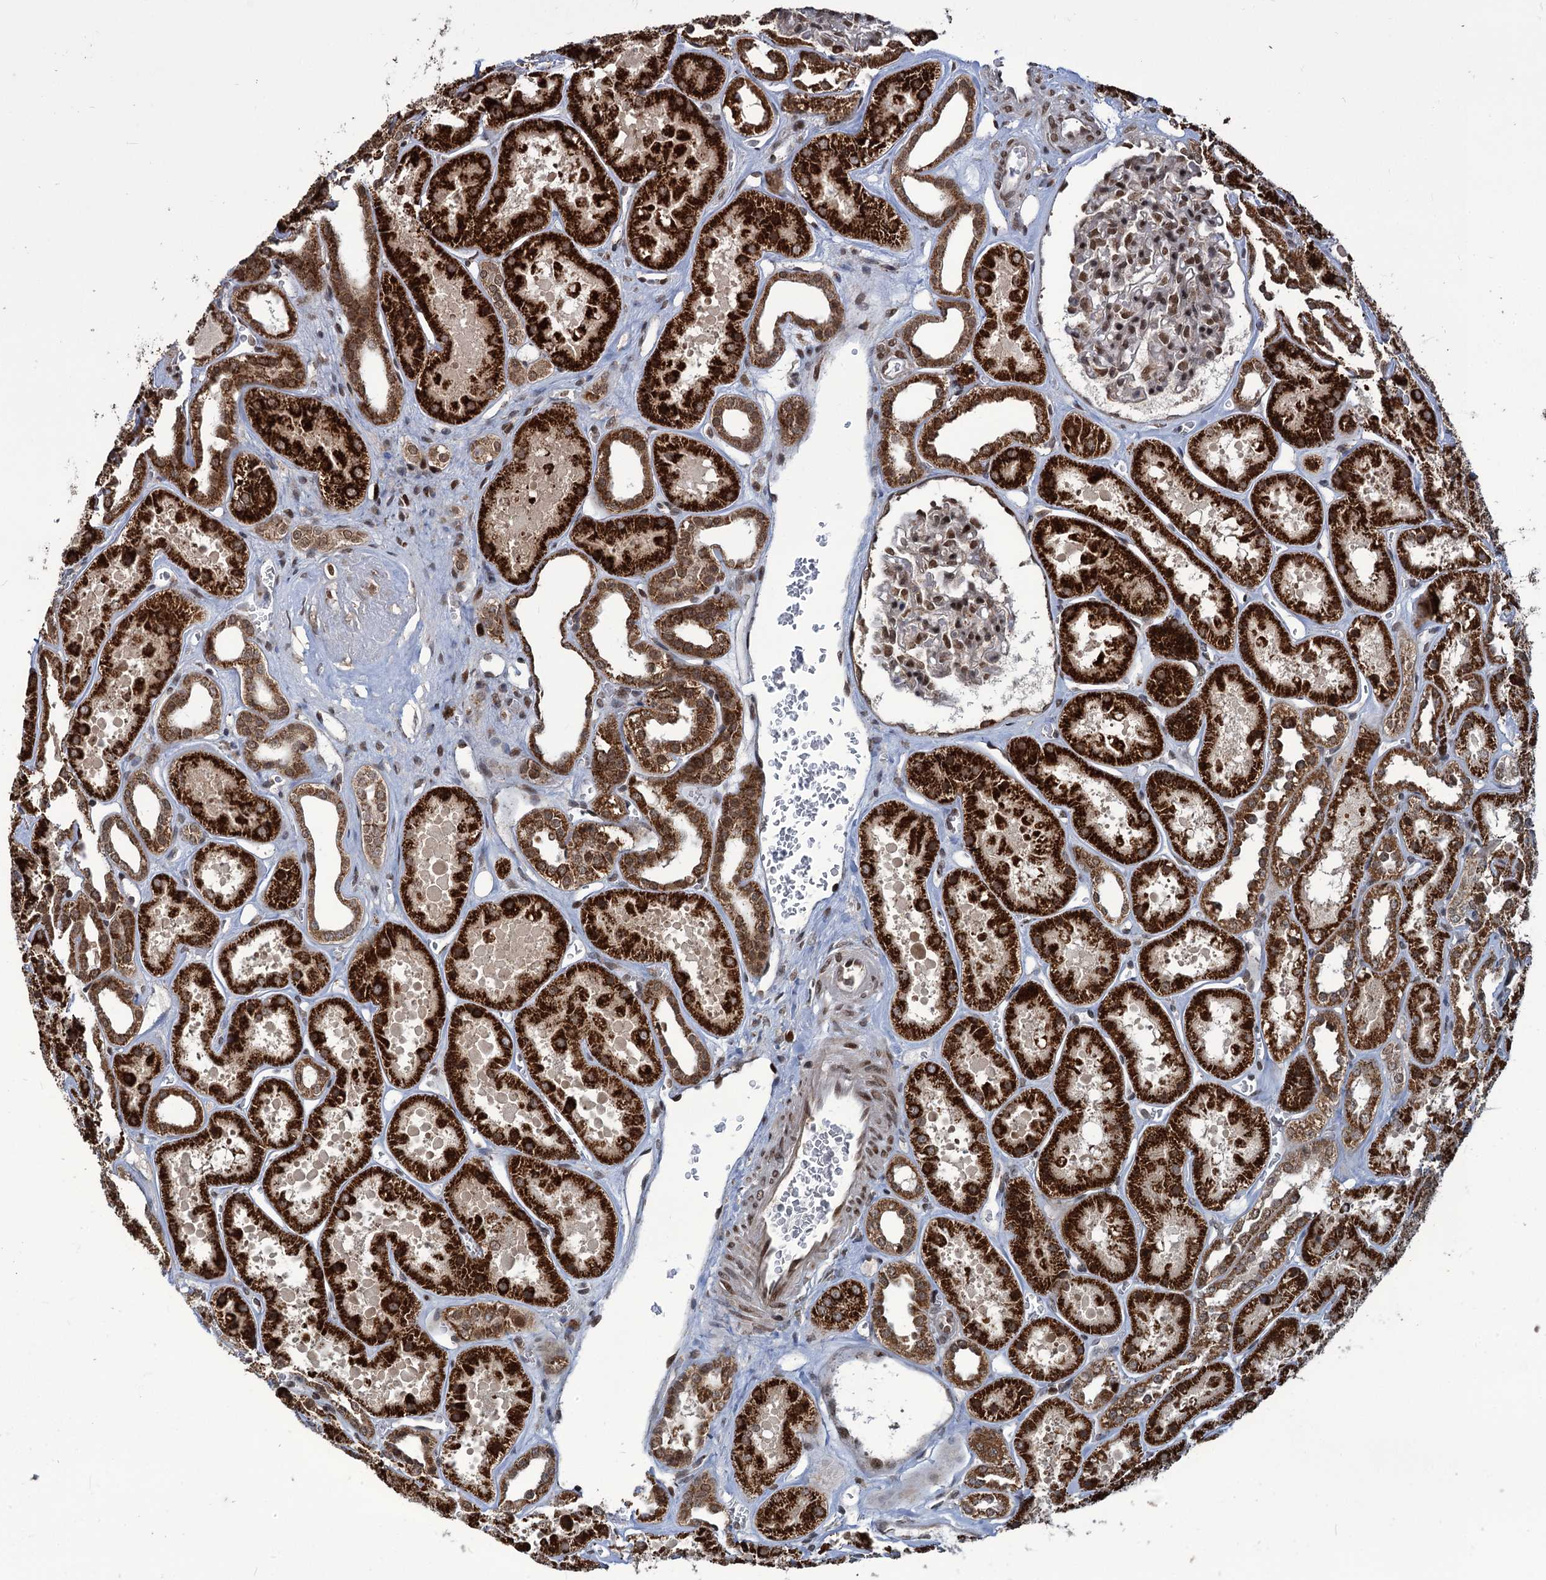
{"staining": {"intensity": "moderate", "quantity": ">75%", "location": "nuclear"}, "tissue": "kidney", "cell_type": "Cells in glomeruli", "image_type": "normal", "snomed": [{"axis": "morphology", "description": "Normal tissue, NOS"}, {"axis": "topography", "description": "Kidney"}], "caption": "Immunohistochemical staining of benign human kidney exhibits medium levels of moderate nuclear staining in approximately >75% of cells in glomeruli.", "gene": "PHC3", "patient": {"sex": "female", "age": 41}}